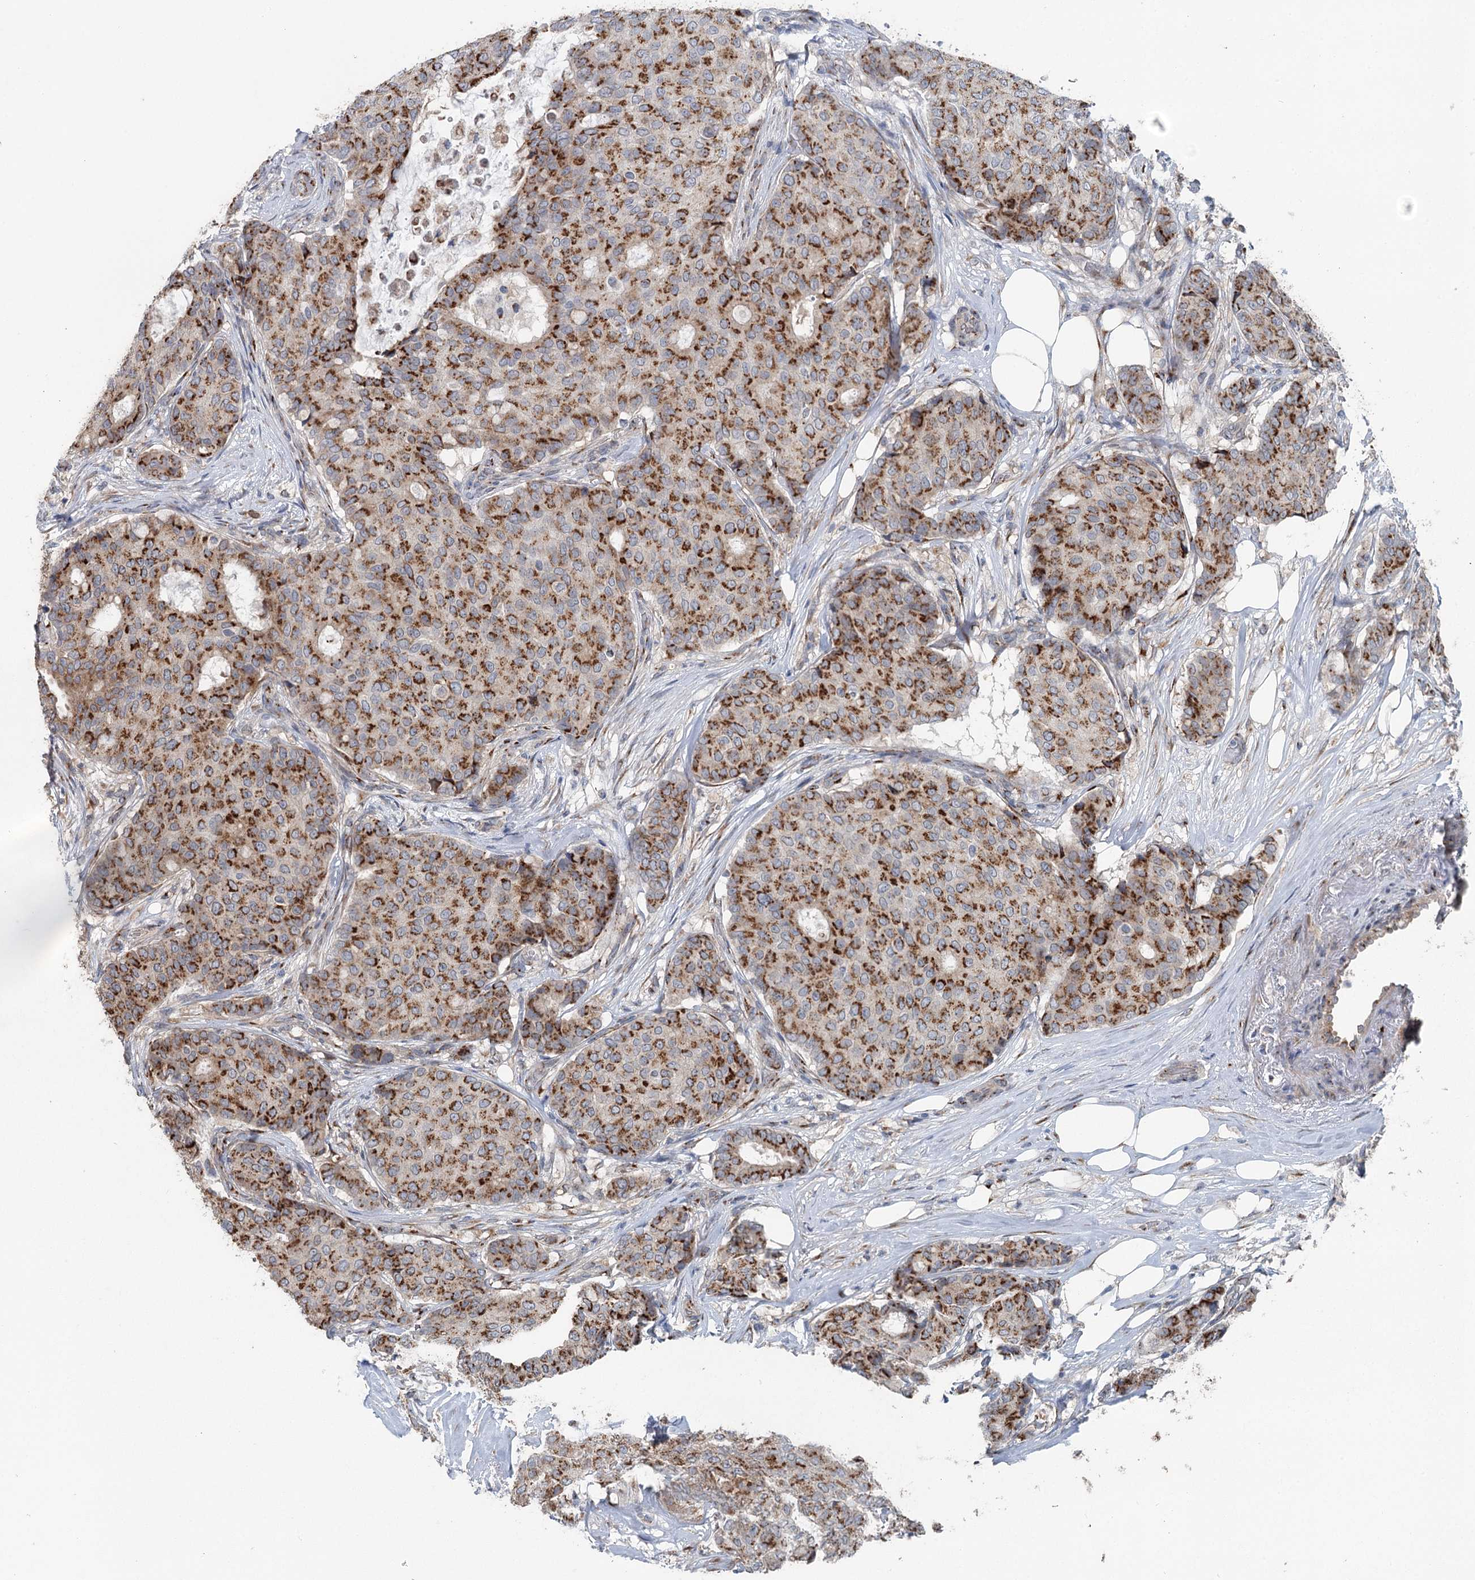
{"staining": {"intensity": "strong", "quantity": ">75%", "location": "cytoplasmic/membranous"}, "tissue": "breast cancer", "cell_type": "Tumor cells", "image_type": "cancer", "snomed": [{"axis": "morphology", "description": "Duct carcinoma"}, {"axis": "topography", "description": "Breast"}], "caption": "DAB immunohistochemical staining of human breast cancer (intraductal carcinoma) displays strong cytoplasmic/membranous protein positivity in about >75% of tumor cells. Using DAB (3,3'-diaminobenzidine) (brown) and hematoxylin (blue) stains, captured at high magnification using brightfield microscopy.", "gene": "ITIH5", "patient": {"sex": "female", "age": 75}}